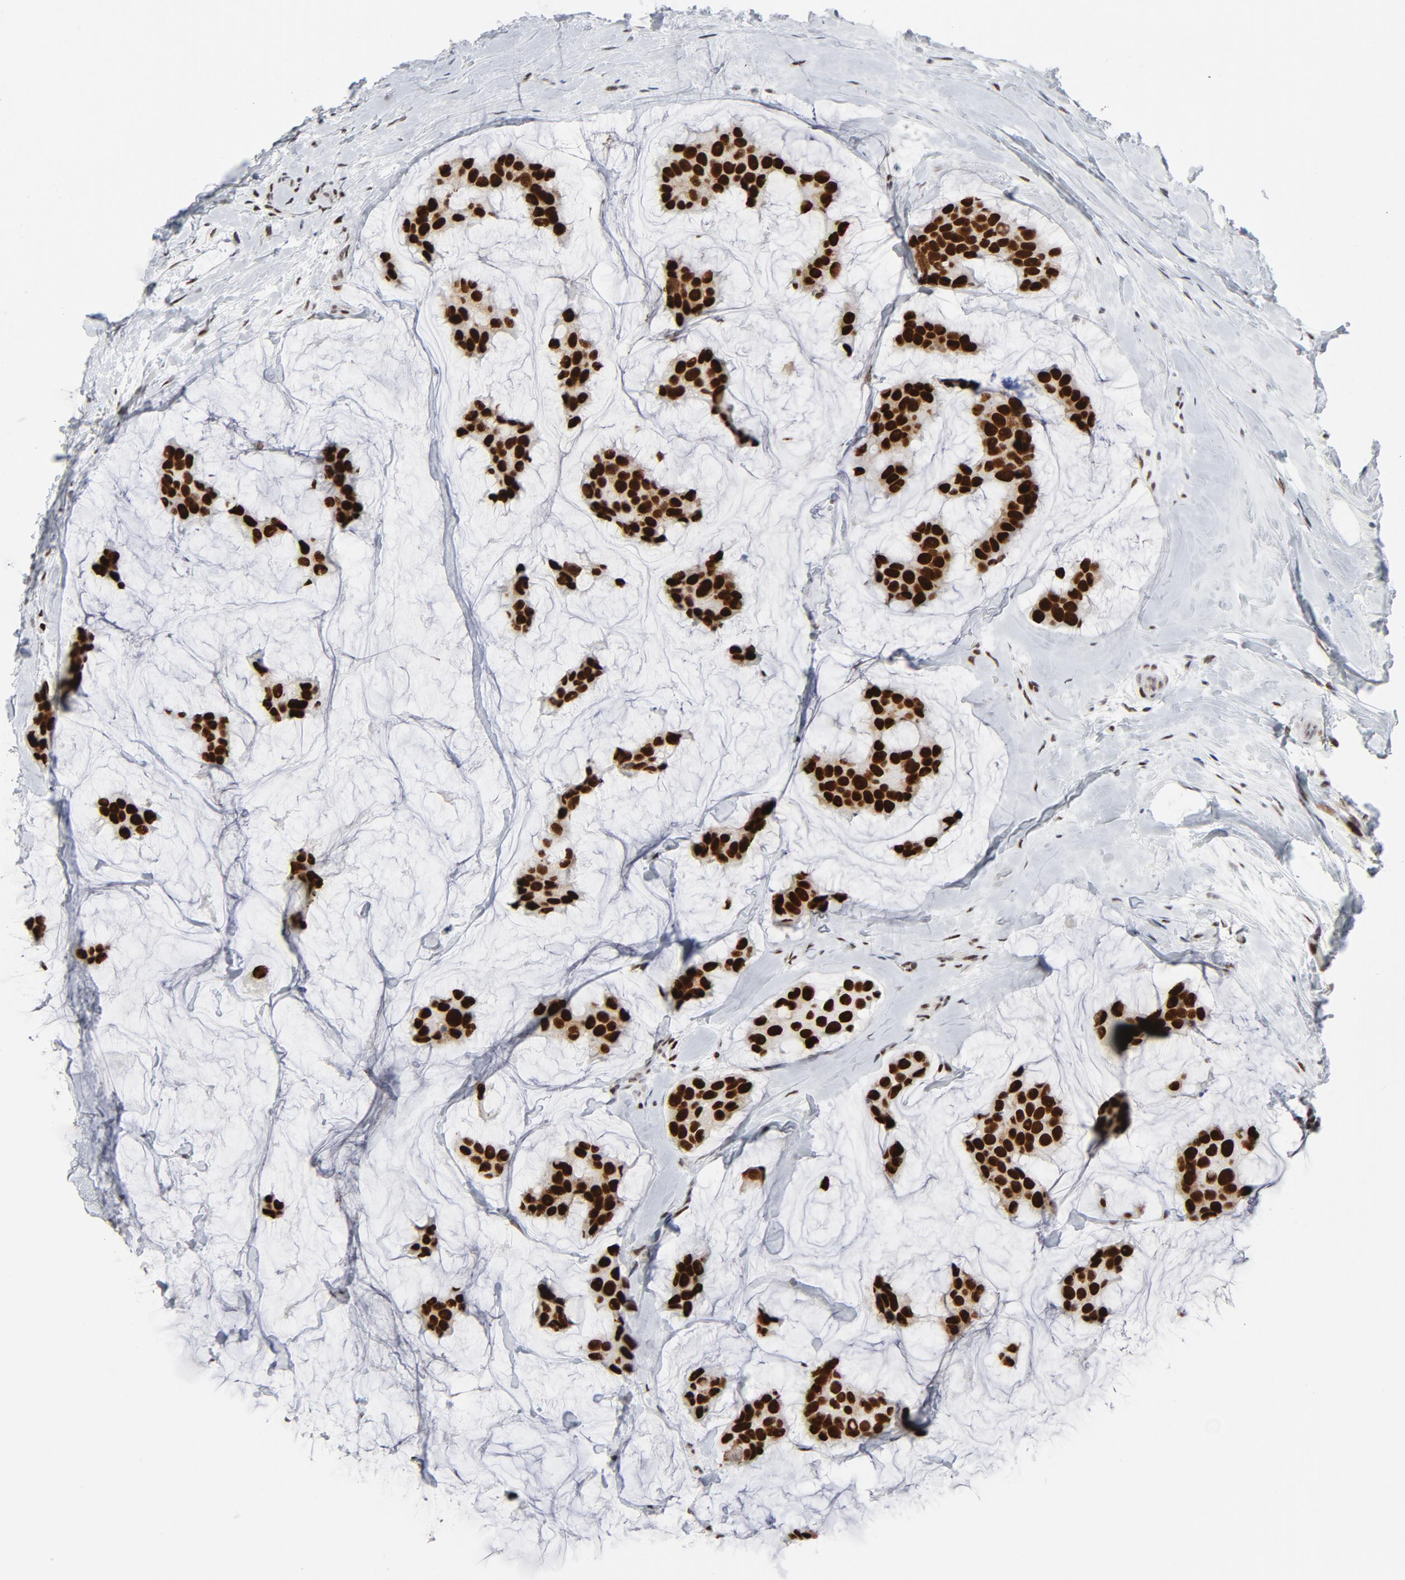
{"staining": {"intensity": "strong", "quantity": ">75%", "location": "nuclear"}, "tissue": "breast cancer", "cell_type": "Tumor cells", "image_type": "cancer", "snomed": [{"axis": "morphology", "description": "Normal tissue, NOS"}, {"axis": "morphology", "description": "Duct carcinoma"}, {"axis": "topography", "description": "Breast"}], "caption": "This micrograph shows immunohistochemistry (IHC) staining of breast invasive ductal carcinoma, with high strong nuclear staining in approximately >75% of tumor cells.", "gene": "HSF1", "patient": {"sex": "female", "age": 50}}